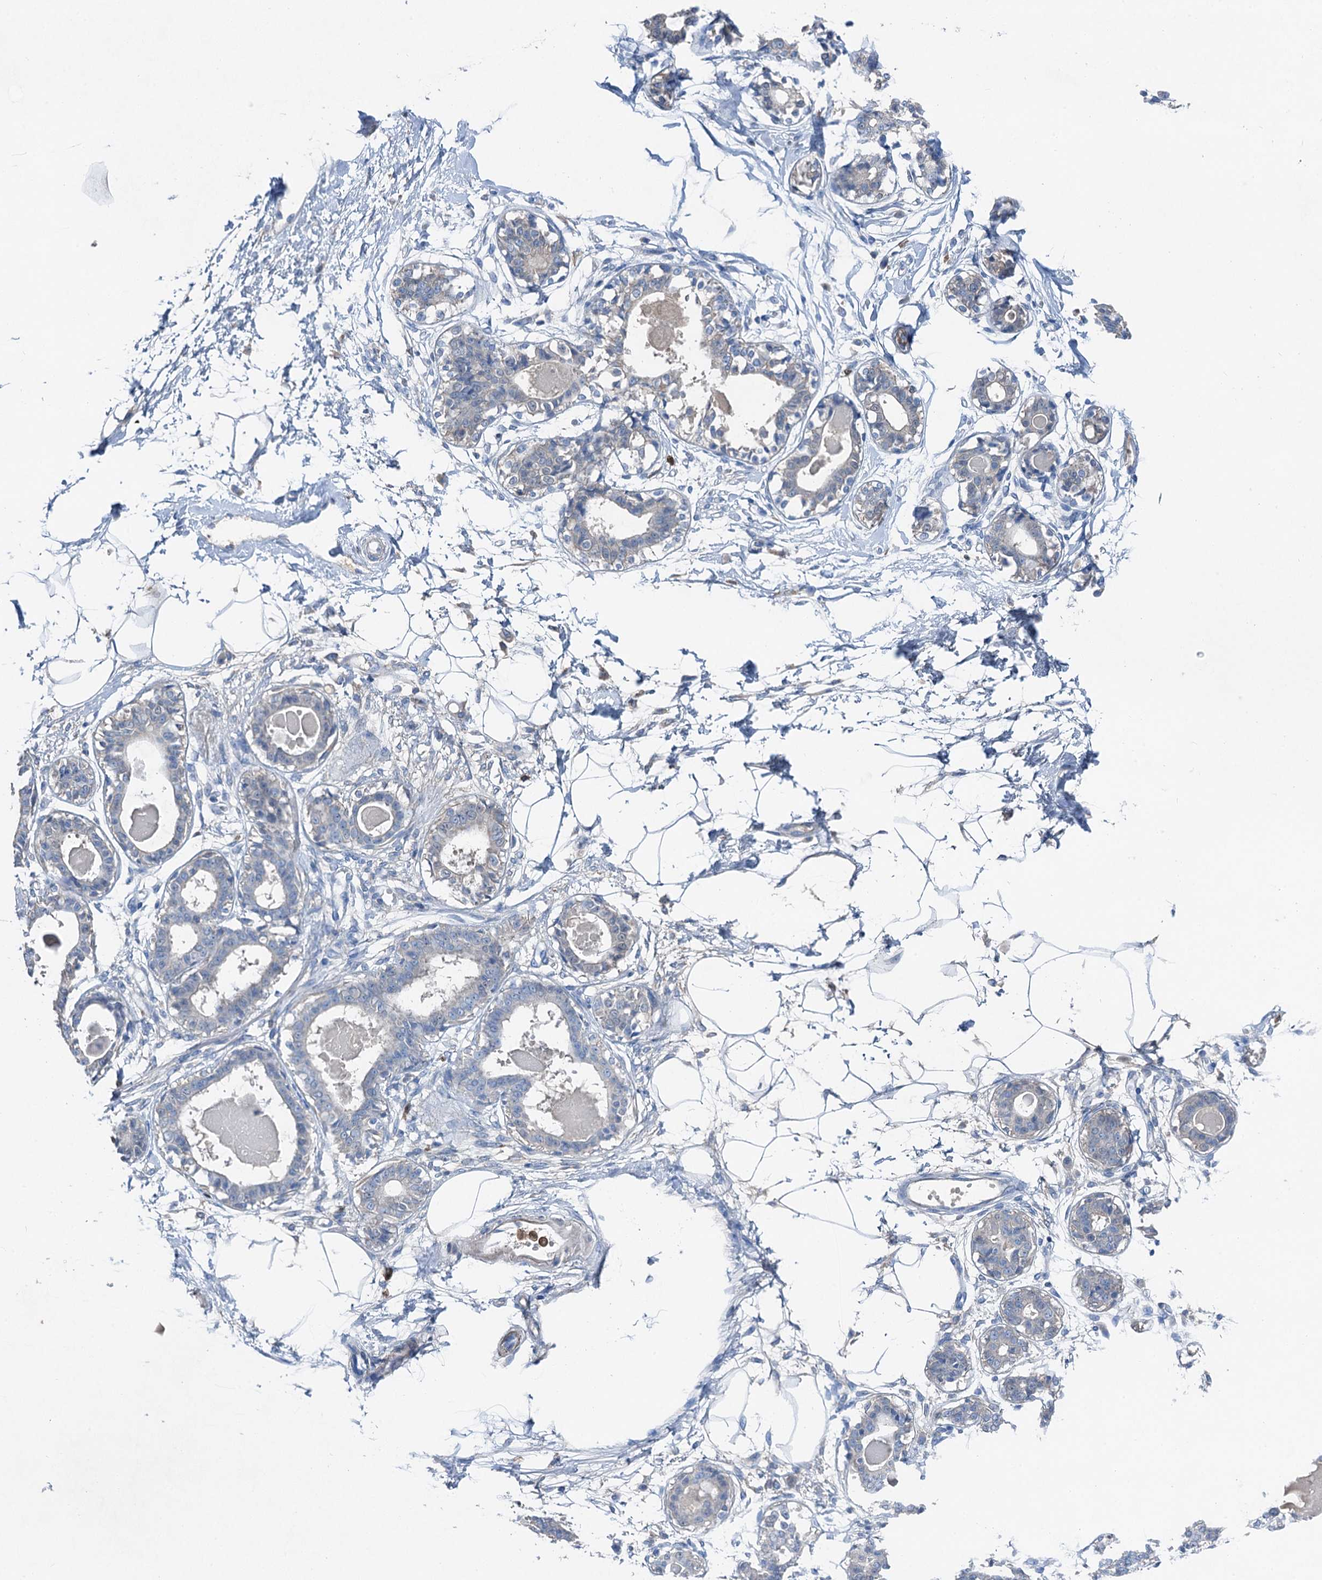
{"staining": {"intensity": "negative", "quantity": "none", "location": "none"}, "tissue": "breast", "cell_type": "Adipocytes", "image_type": "normal", "snomed": [{"axis": "morphology", "description": "Normal tissue, NOS"}, {"axis": "topography", "description": "Breast"}], "caption": "Immunohistochemistry (IHC) micrograph of unremarkable human breast stained for a protein (brown), which displays no expression in adipocytes.", "gene": "OTOA", "patient": {"sex": "female", "age": 45}}